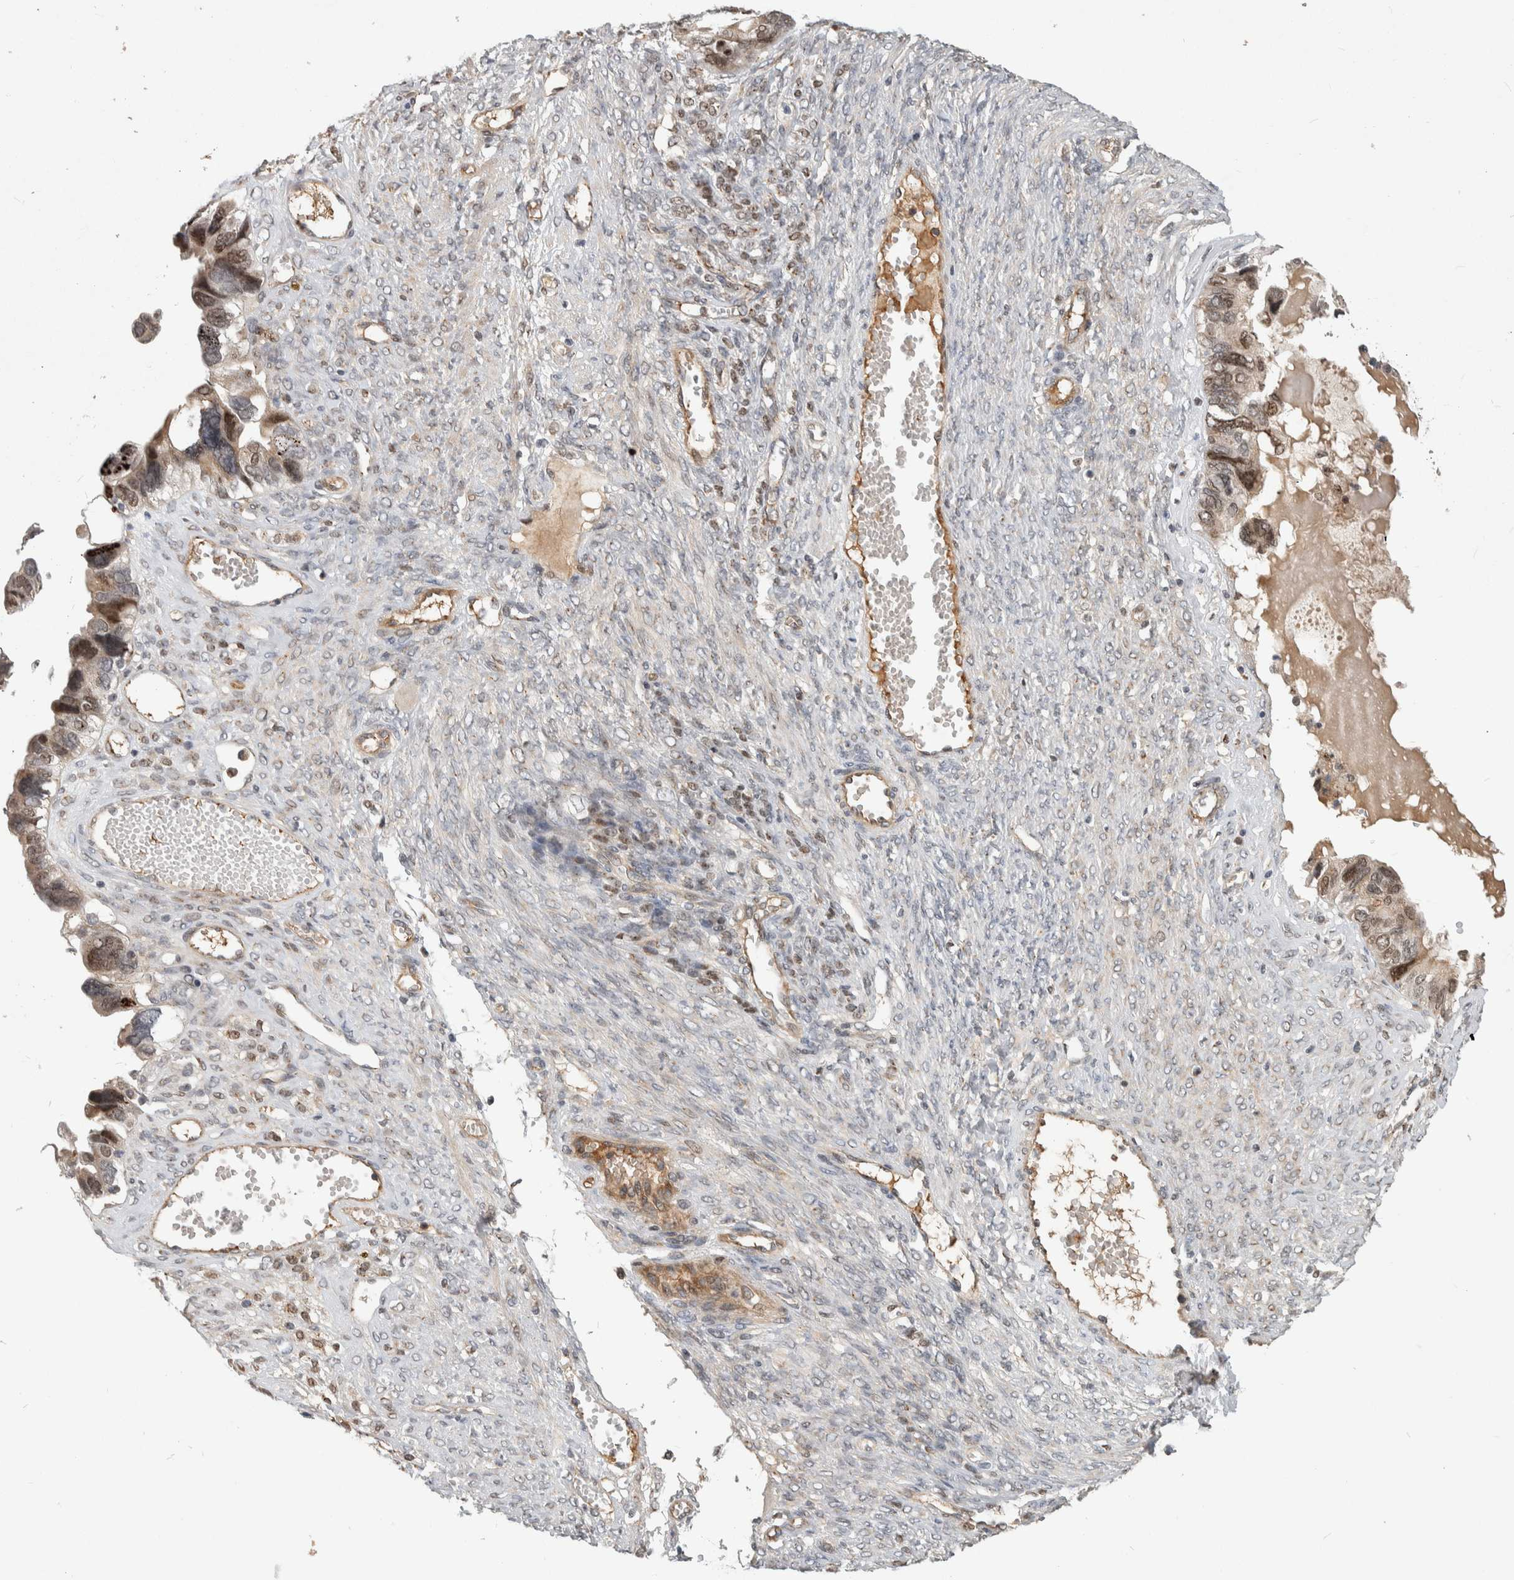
{"staining": {"intensity": "weak", "quantity": ">75%", "location": "cytoplasmic/membranous,nuclear"}, "tissue": "ovarian cancer", "cell_type": "Tumor cells", "image_type": "cancer", "snomed": [{"axis": "morphology", "description": "Cystadenocarcinoma, serous, NOS"}, {"axis": "topography", "description": "Ovary"}], "caption": "The image displays staining of serous cystadenocarcinoma (ovarian), revealing weak cytoplasmic/membranous and nuclear protein staining (brown color) within tumor cells. The staining was performed using DAB to visualize the protein expression in brown, while the nuclei were stained in blue with hematoxylin (Magnification: 20x).", "gene": "MSL1", "patient": {"sex": "female", "age": 79}}